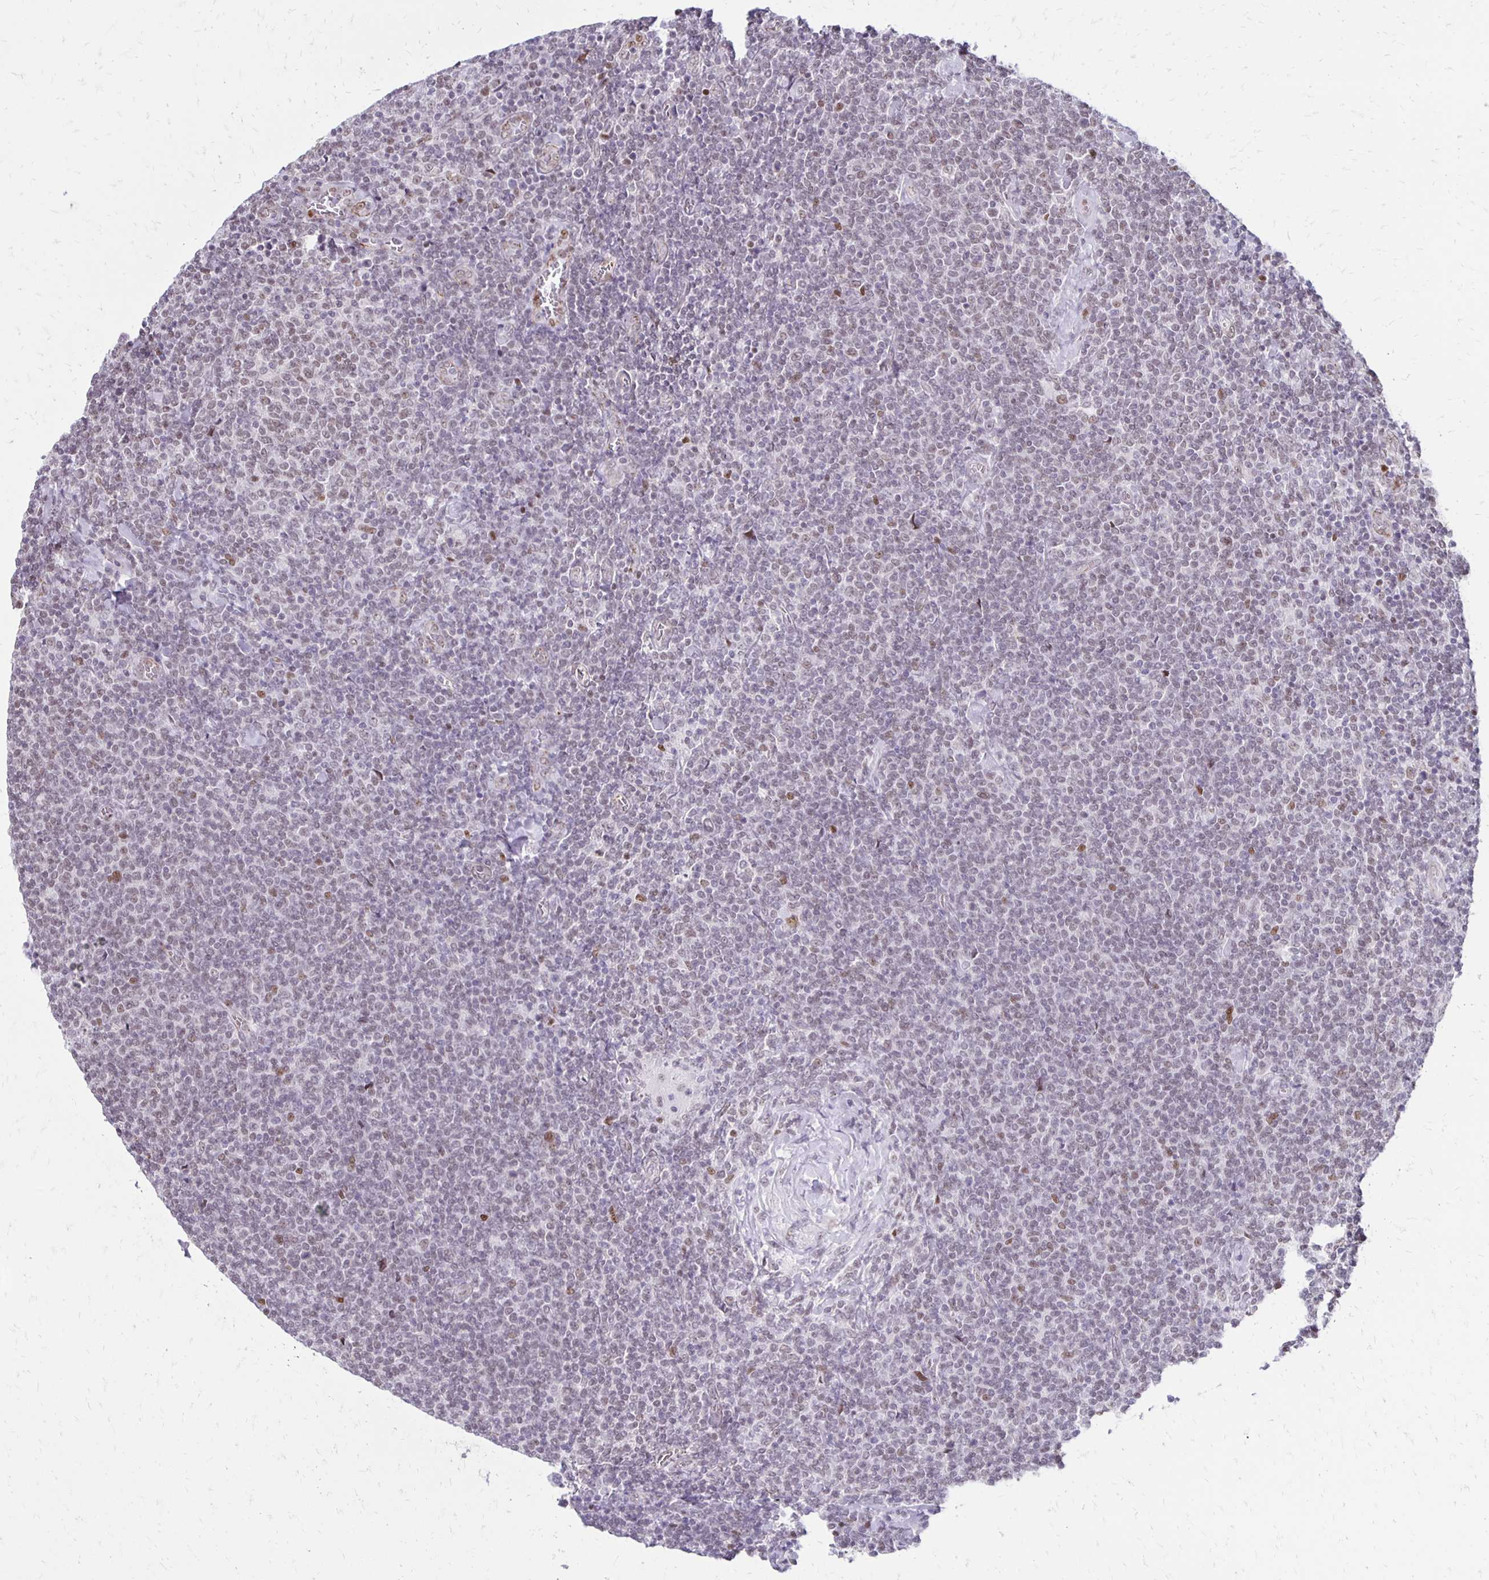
{"staining": {"intensity": "weak", "quantity": "<25%", "location": "nuclear"}, "tissue": "lymphoma", "cell_type": "Tumor cells", "image_type": "cancer", "snomed": [{"axis": "morphology", "description": "Malignant lymphoma, non-Hodgkin's type, Low grade"}, {"axis": "topography", "description": "Lymph node"}], "caption": "DAB immunohistochemical staining of lymphoma shows no significant positivity in tumor cells.", "gene": "DDB2", "patient": {"sex": "male", "age": 52}}